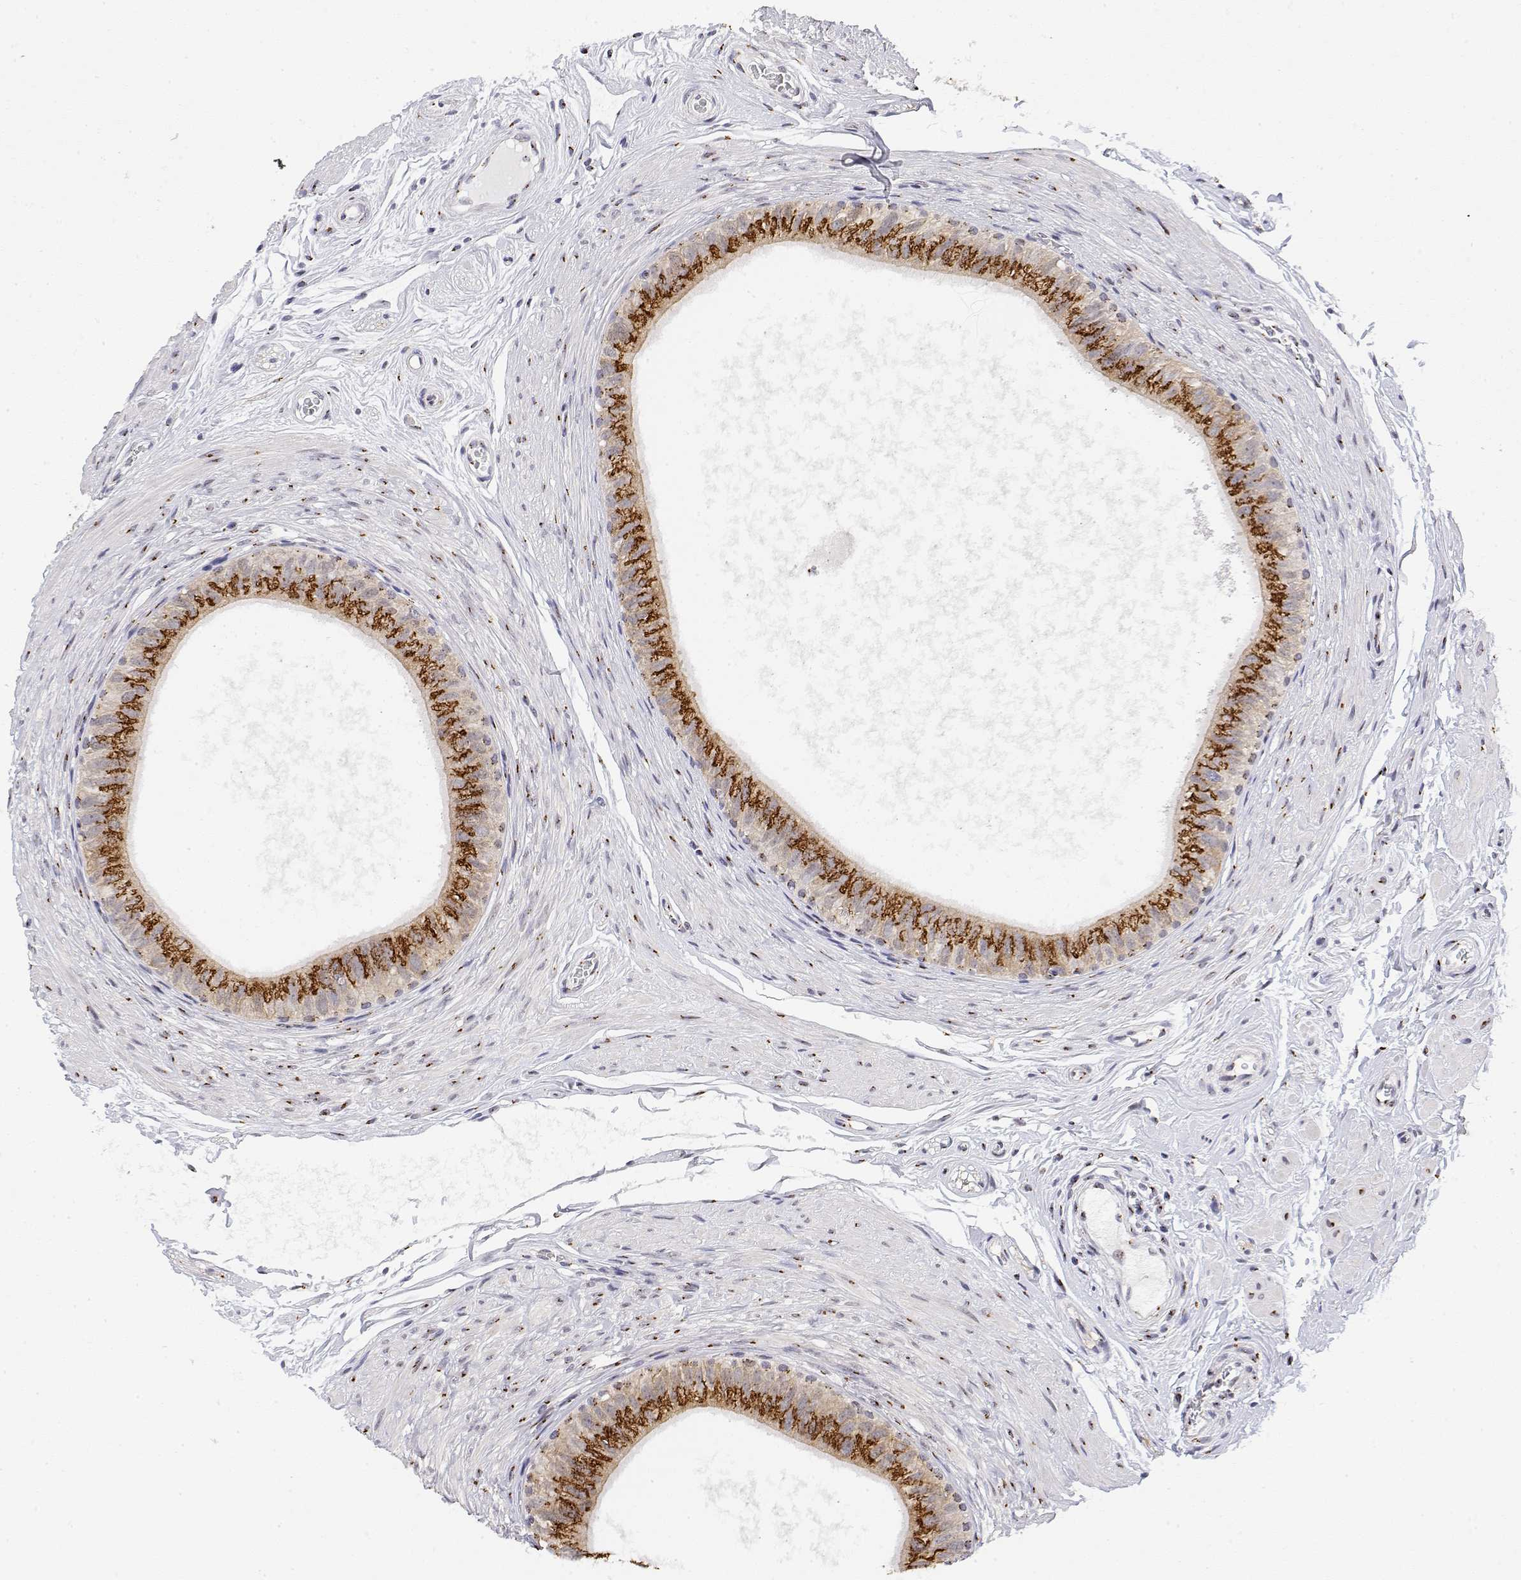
{"staining": {"intensity": "strong", "quantity": ">75%", "location": "cytoplasmic/membranous"}, "tissue": "epididymis", "cell_type": "Glandular cells", "image_type": "normal", "snomed": [{"axis": "morphology", "description": "Normal tissue, NOS"}, {"axis": "topography", "description": "Epididymis"}], "caption": "An image of epididymis stained for a protein demonstrates strong cytoplasmic/membranous brown staining in glandular cells.", "gene": "YIPF3", "patient": {"sex": "male", "age": 36}}